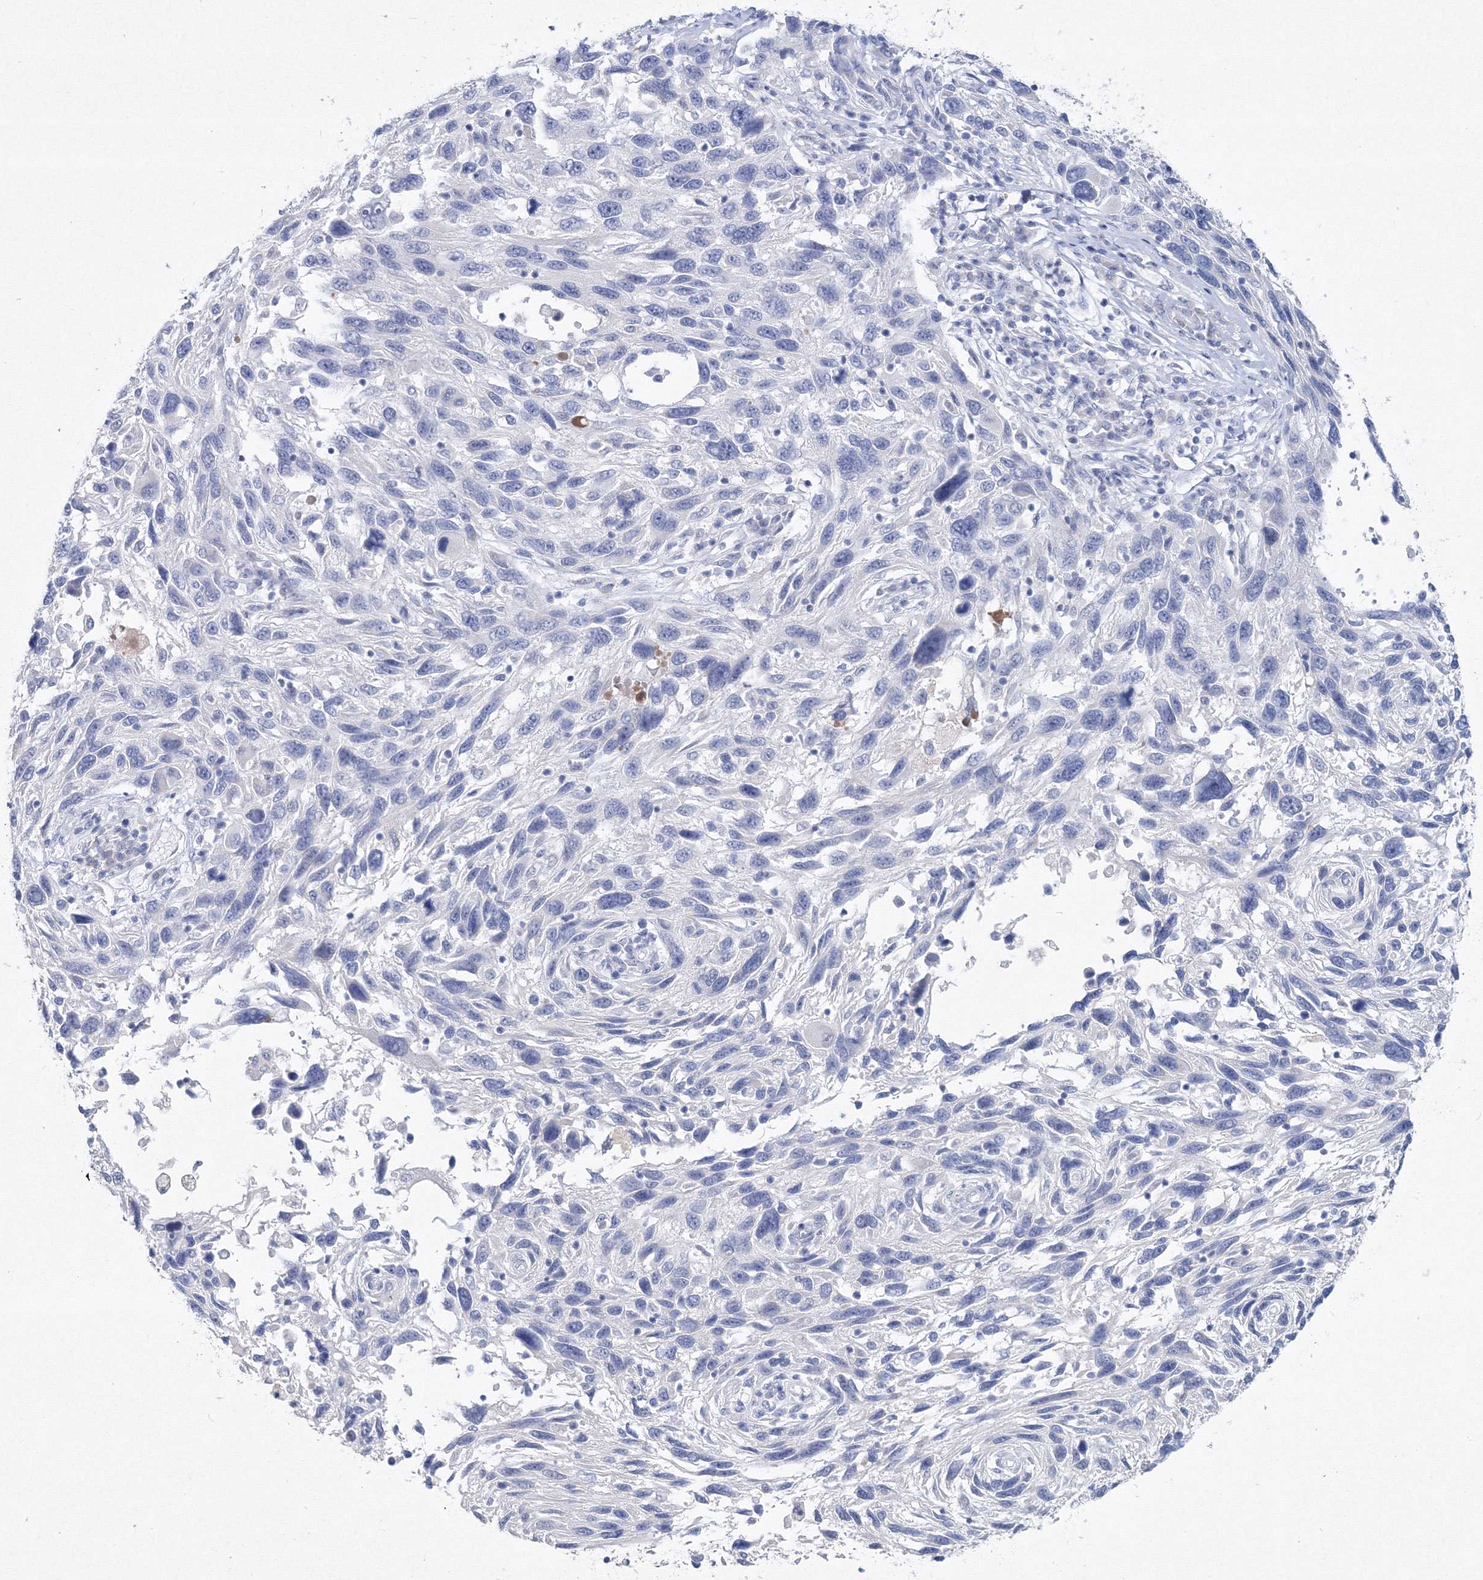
{"staining": {"intensity": "negative", "quantity": "none", "location": "none"}, "tissue": "melanoma", "cell_type": "Tumor cells", "image_type": "cancer", "snomed": [{"axis": "morphology", "description": "Malignant melanoma, NOS"}, {"axis": "topography", "description": "Skin"}], "caption": "This is a photomicrograph of IHC staining of malignant melanoma, which shows no expression in tumor cells.", "gene": "GCKR", "patient": {"sex": "male", "age": 53}}